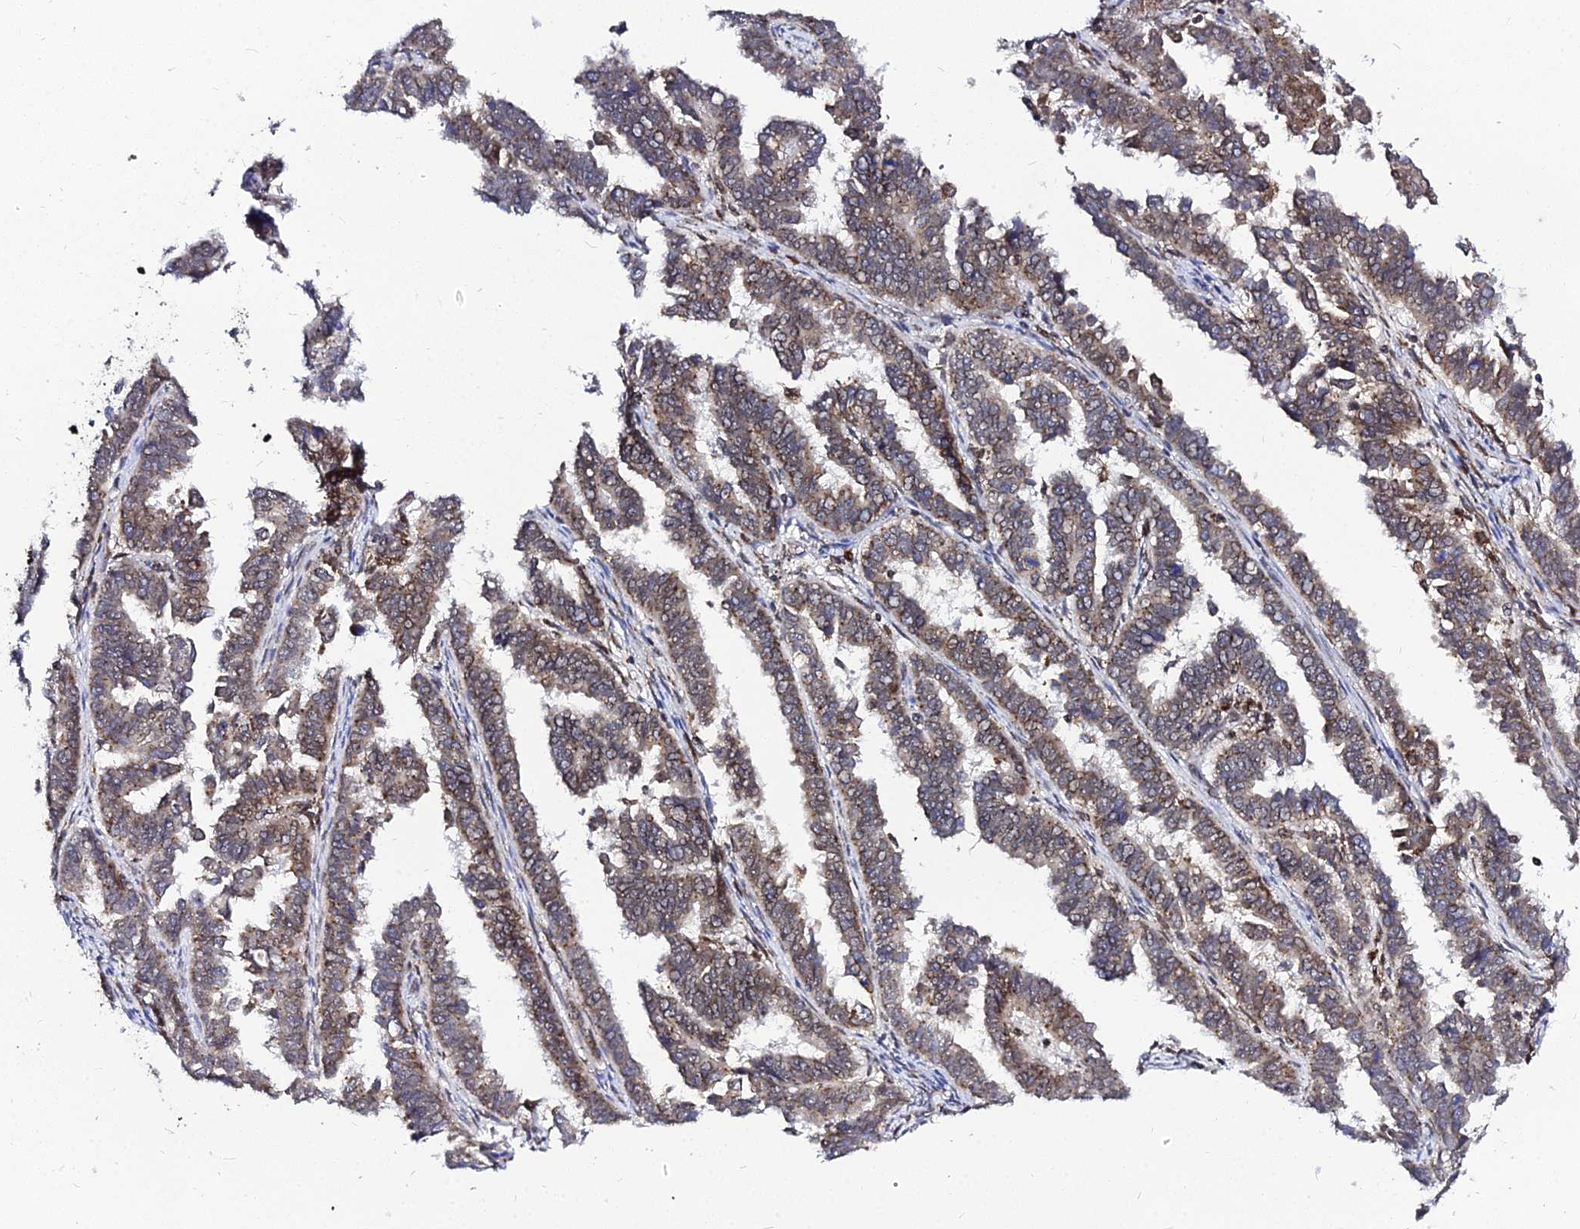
{"staining": {"intensity": "moderate", "quantity": ">75%", "location": "cytoplasmic/membranous"}, "tissue": "endometrial cancer", "cell_type": "Tumor cells", "image_type": "cancer", "snomed": [{"axis": "morphology", "description": "Adenocarcinoma, NOS"}, {"axis": "topography", "description": "Endometrium"}], "caption": "This is an image of immunohistochemistry (IHC) staining of endometrial adenocarcinoma, which shows moderate staining in the cytoplasmic/membranous of tumor cells.", "gene": "RNF121", "patient": {"sex": "female", "age": 75}}